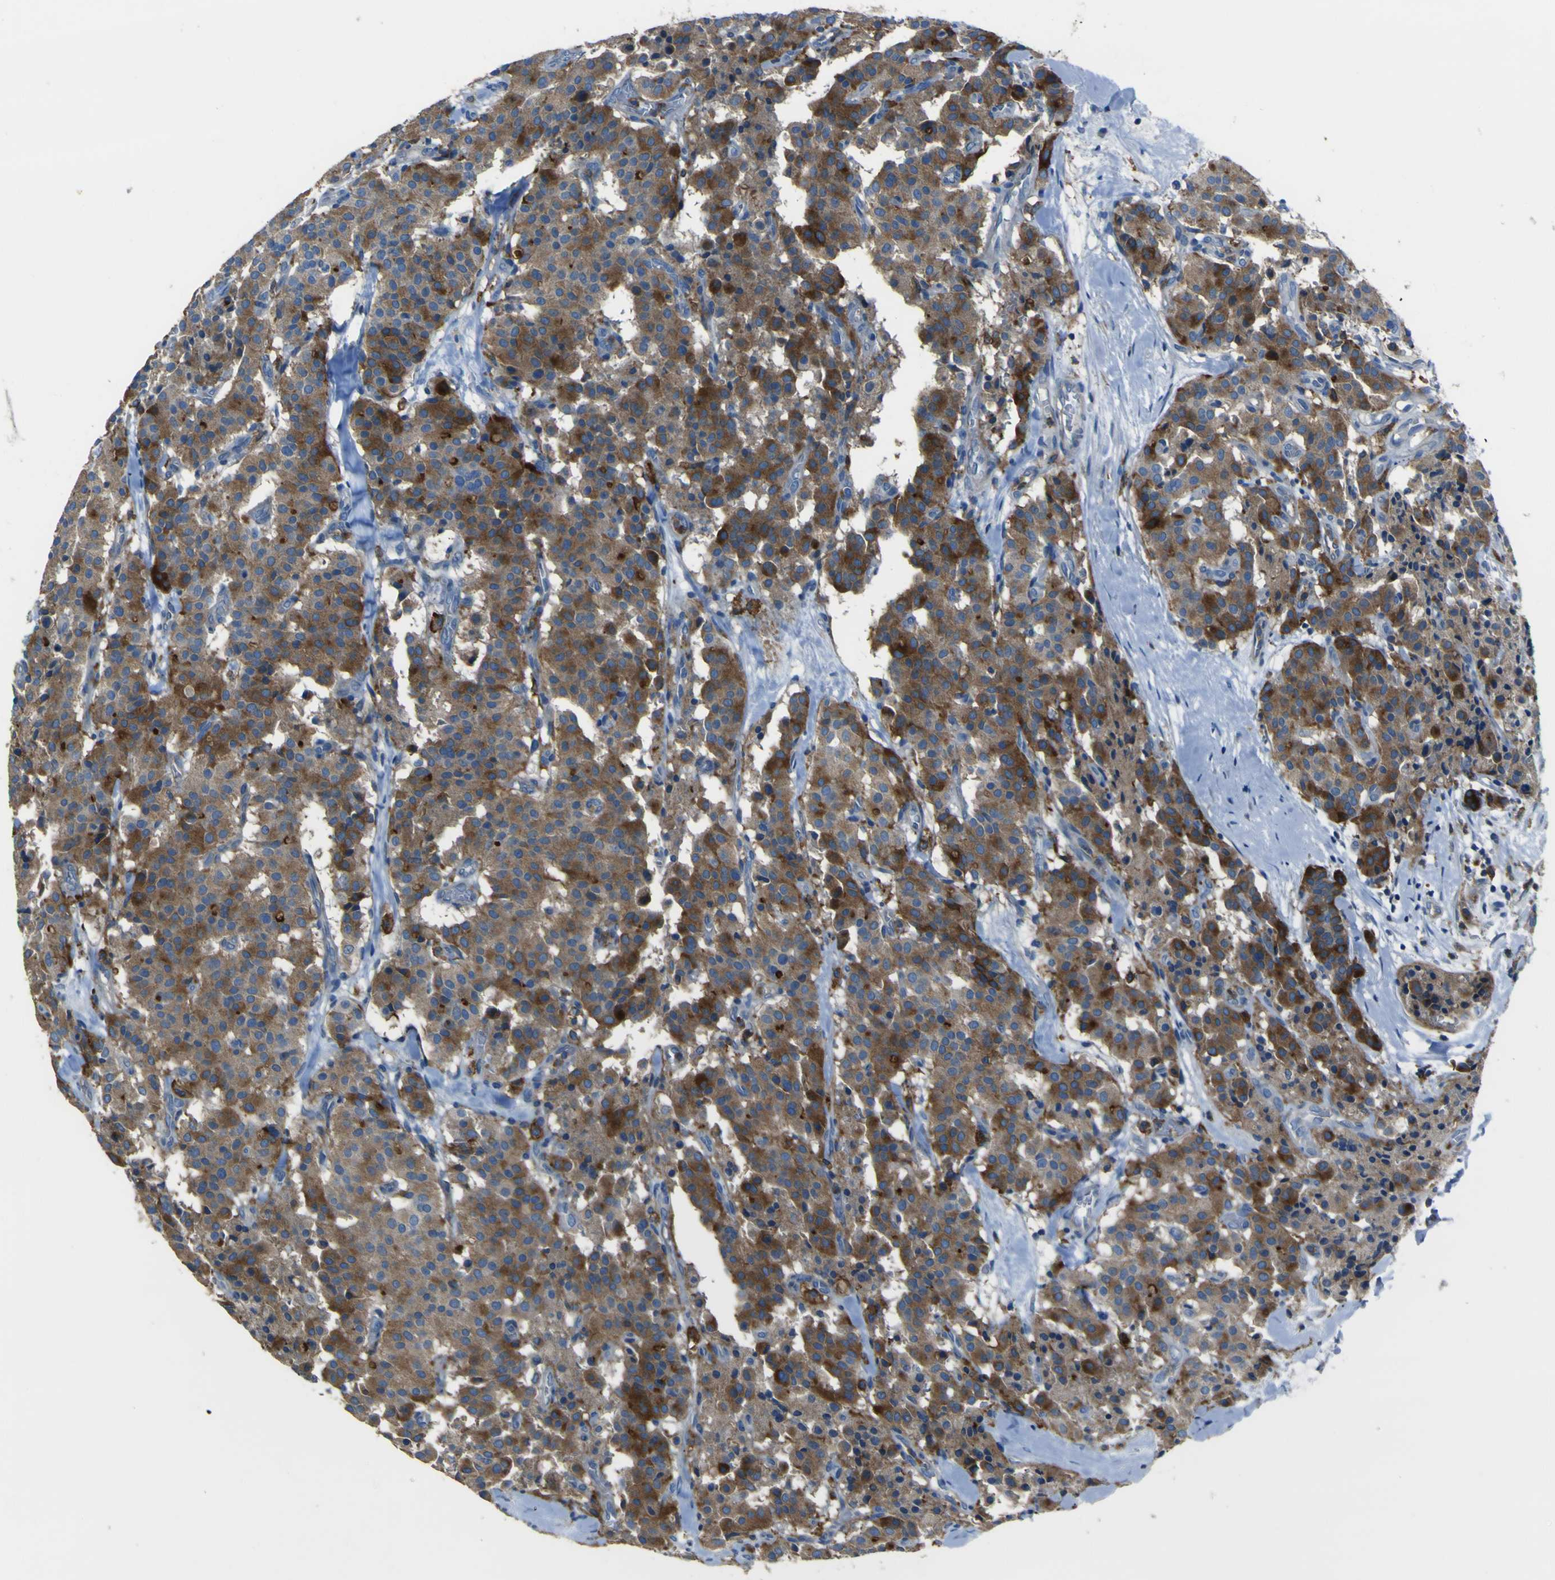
{"staining": {"intensity": "moderate", "quantity": ">75%", "location": "cytoplasmic/membranous"}, "tissue": "carcinoid", "cell_type": "Tumor cells", "image_type": "cancer", "snomed": [{"axis": "morphology", "description": "Carcinoid, malignant, NOS"}, {"axis": "topography", "description": "Lung"}], "caption": "Immunohistochemistry (IHC) (DAB (3,3'-diaminobenzidine)) staining of human carcinoid exhibits moderate cytoplasmic/membranous protein staining in approximately >75% of tumor cells. The staining was performed using DAB (3,3'-diaminobenzidine), with brown indicating positive protein expression. Nuclei are stained blue with hematoxylin.", "gene": "LAIR1", "patient": {"sex": "male", "age": 30}}